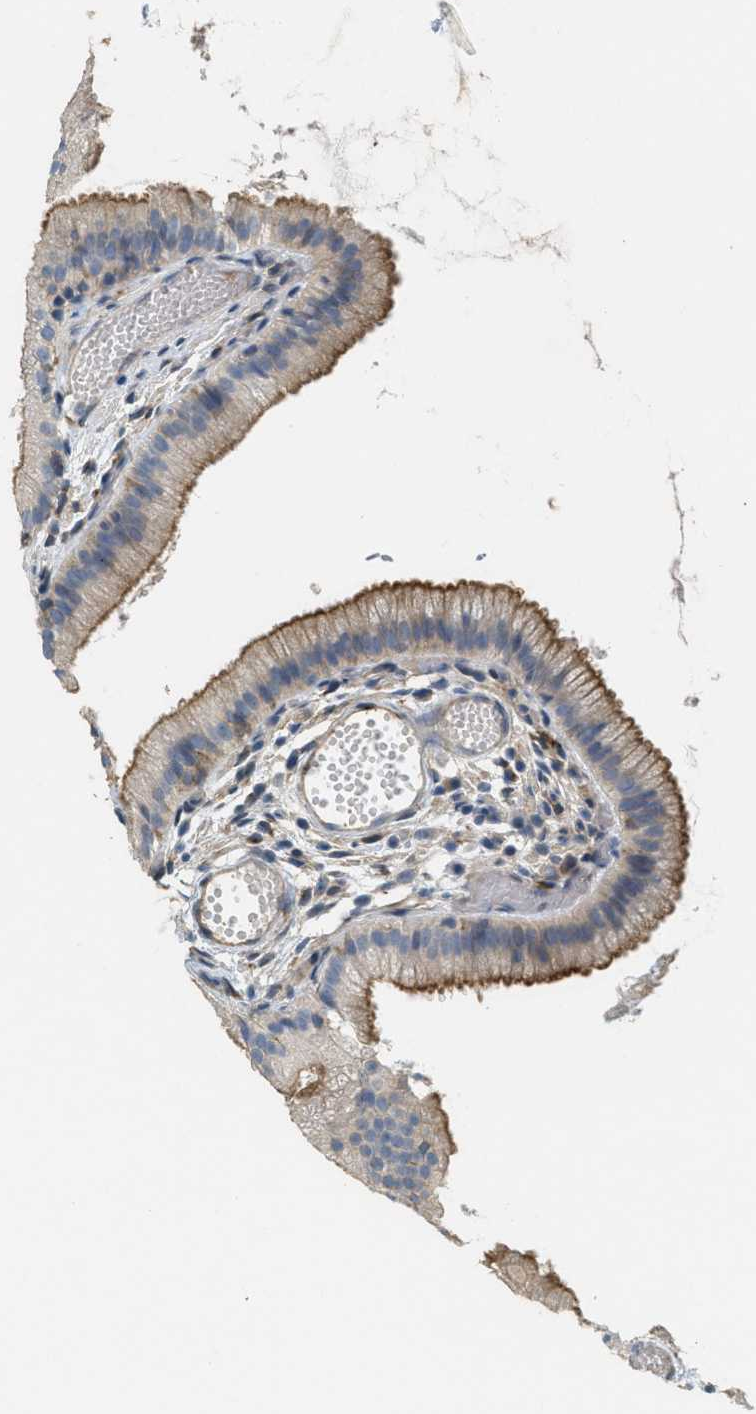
{"staining": {"intensity": "moderate", "quantity": "25%-75%", "location": "cytoplasmic/membranous"}, "tissue": "gallbladder", "cell_type": "Glandular cells", "image_type": "normal", "snomed": [{"axis": "morphology", "description": "Normal tissue, NOS"}, {"axis": "topography", "description": "Gallbladder"}], "caption": "A high-resolution photomicrograph shows IHC staining of unremarkable gallbladder, which shows moderate cytoplasmic/membranous positivity in about 25%-75% of glandular cells. (DAB (3,3'-diaminobenzidine) = brown stain, brightfield microscopy at high magnification).", "gene": "ADCY5", "patient": {"sex": "female", "age": 26}}